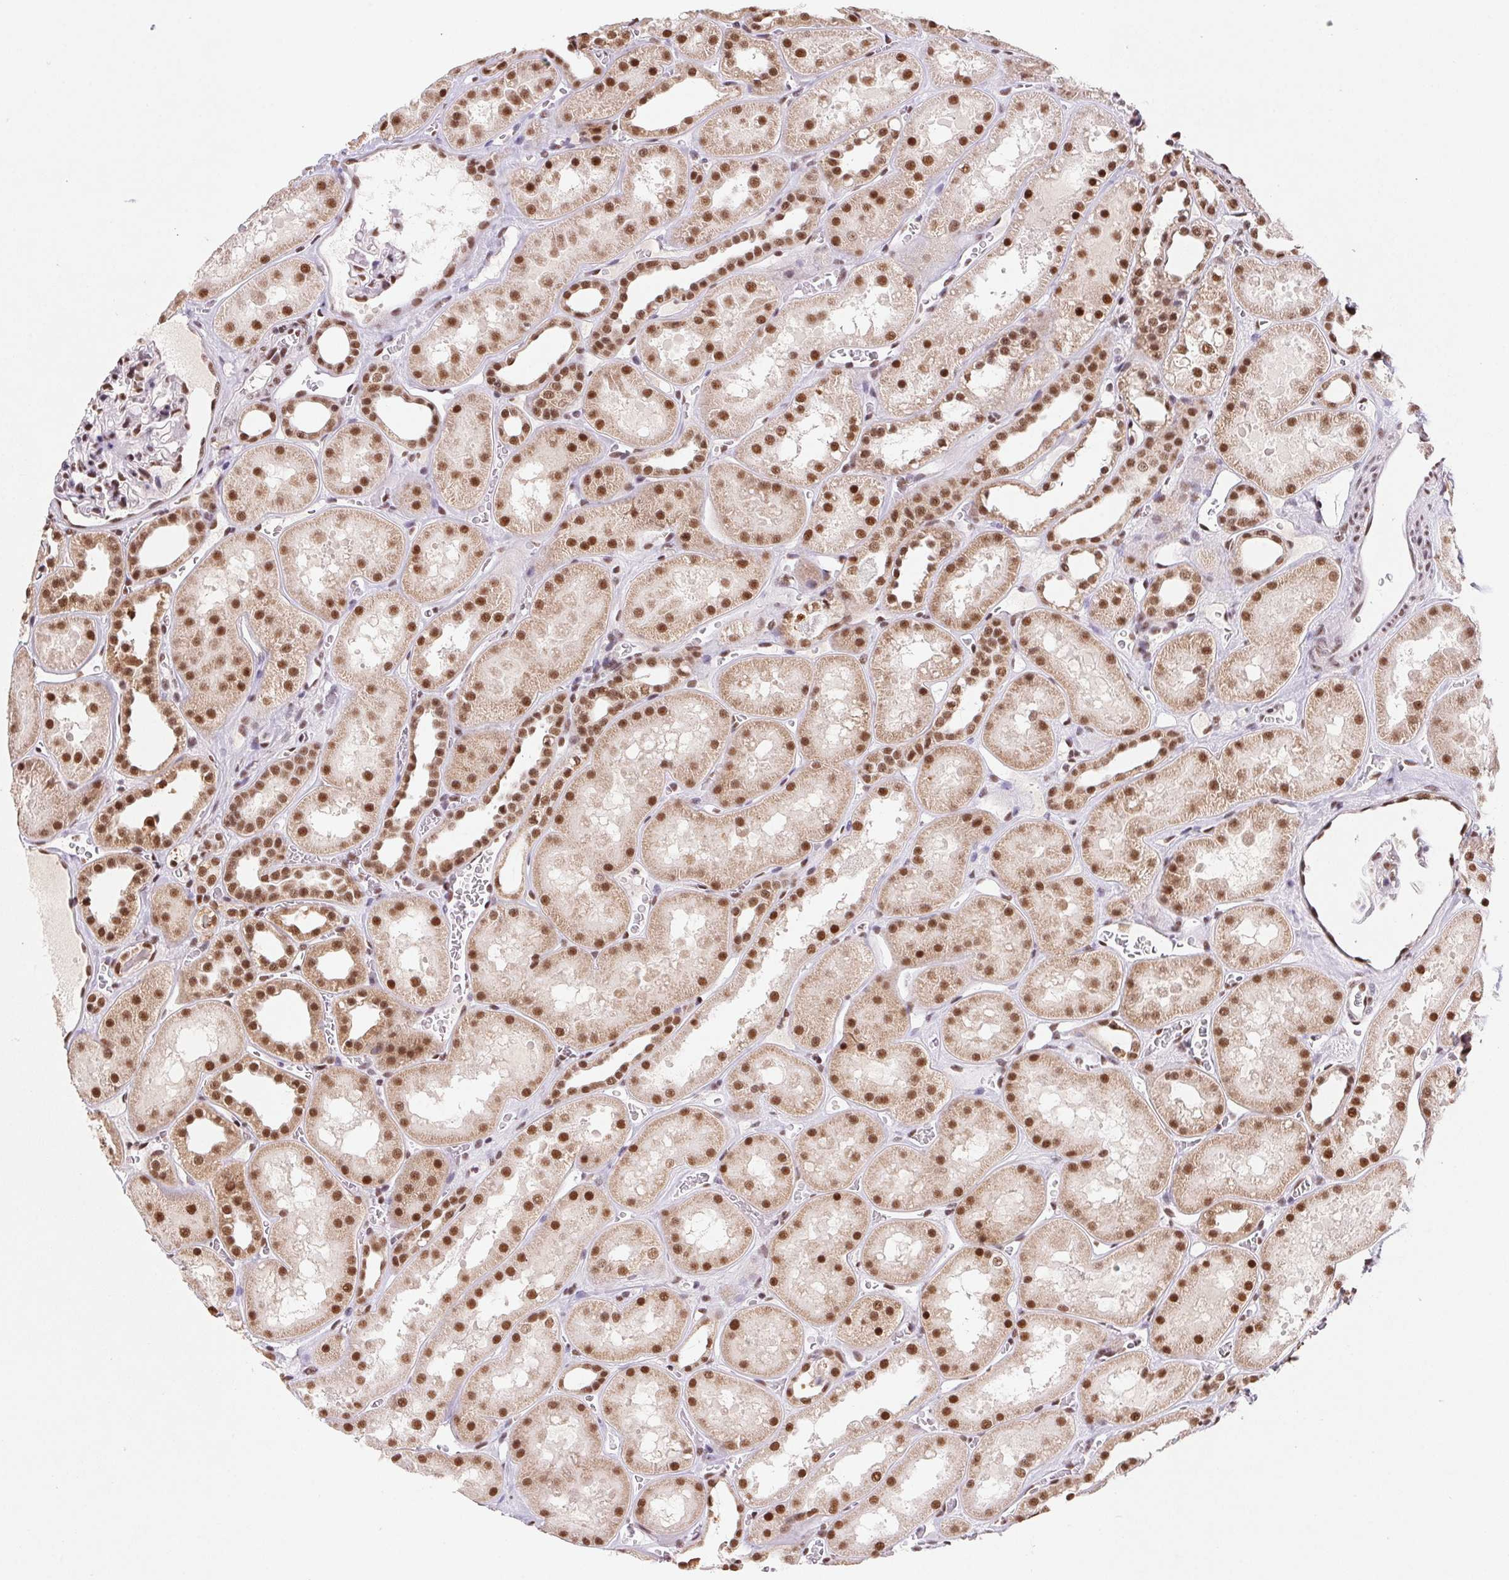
{"staining": {"intensity": "moderate", "quantity": ">75%", "location": "nuclear"}, "tissue": "kidney", "cell_type": "Cells in glomeruli", "image_type": "normal", "snomed": [{"axis": "morphology", "description": "Normal tissue, NOS"}, {"axis": "topography", "description": "Kidney"}], "caption": "IHC image of unremarkable kidney: kidney stained using IHC displays medium levels of moderate protein expression localized specifically in the nuclear of cells in glomeruli, appearing as a nuclear brown color.", "gene": "SNRPG", "patient": {"sex": "female", "age": 41}}